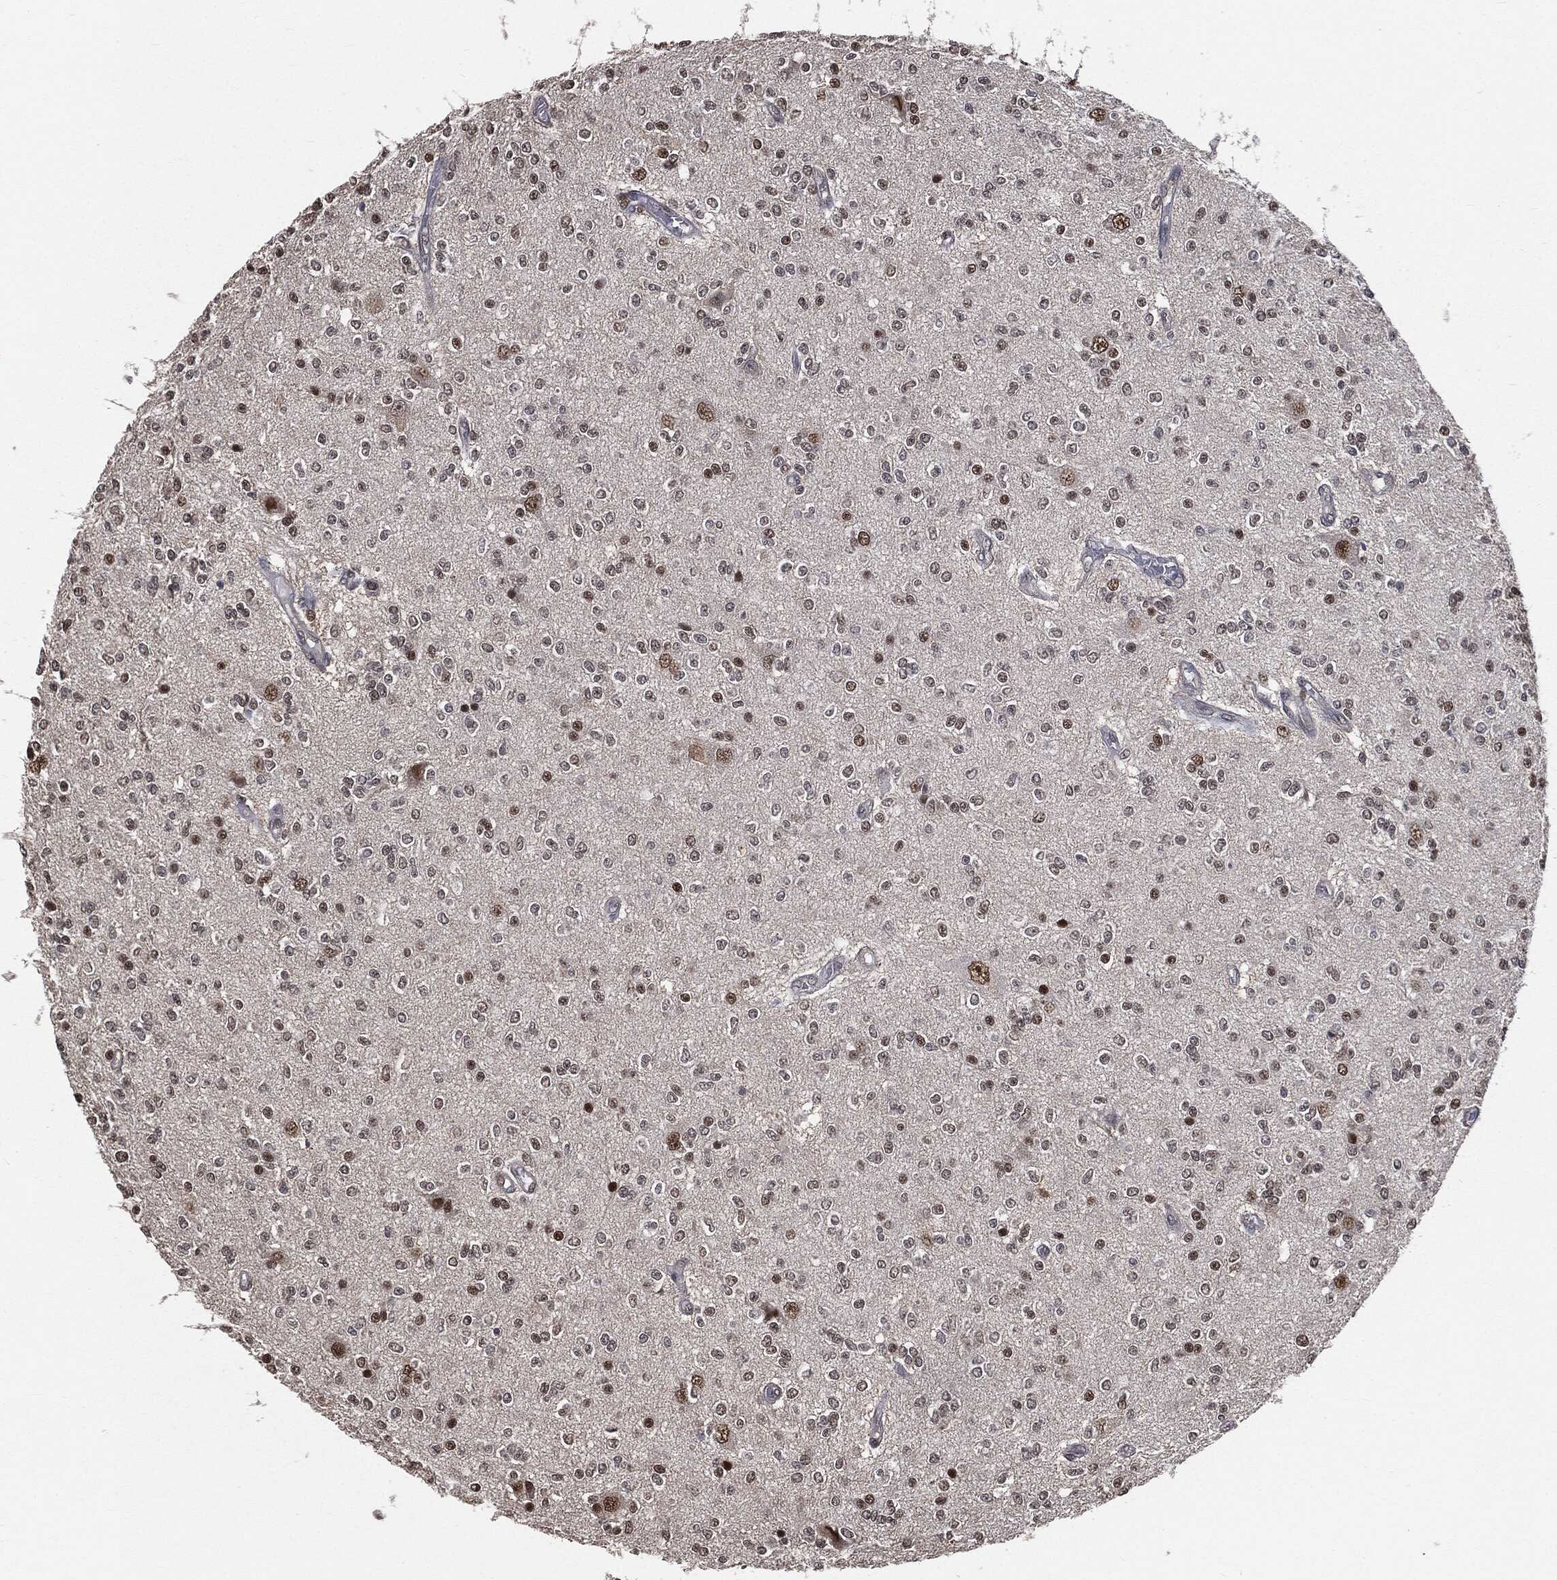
{"staining": {"intensity": "moderate", "quantity": "25%-75%", "location": "nuclear"}, "tissue": "glioma", "cell_type": "Tumor cells", "image_type": "cancer", "snomed": [{"axis": "morphology", "description": "Glioma, malignant, Low grade"}, {"axis": "topography", "description": "Brain"}], "caption": "Protein staining of glioma tissue demonstrates moderate nuclear positivity in approximately 25%-75% of tumor cells. (Stains: DAB in brown, nuclei in blue, Microscopy: brightfield microscopy at high magnification).", "gene": "SHLD2", "patient": {"sex": "male", "age": 67}}